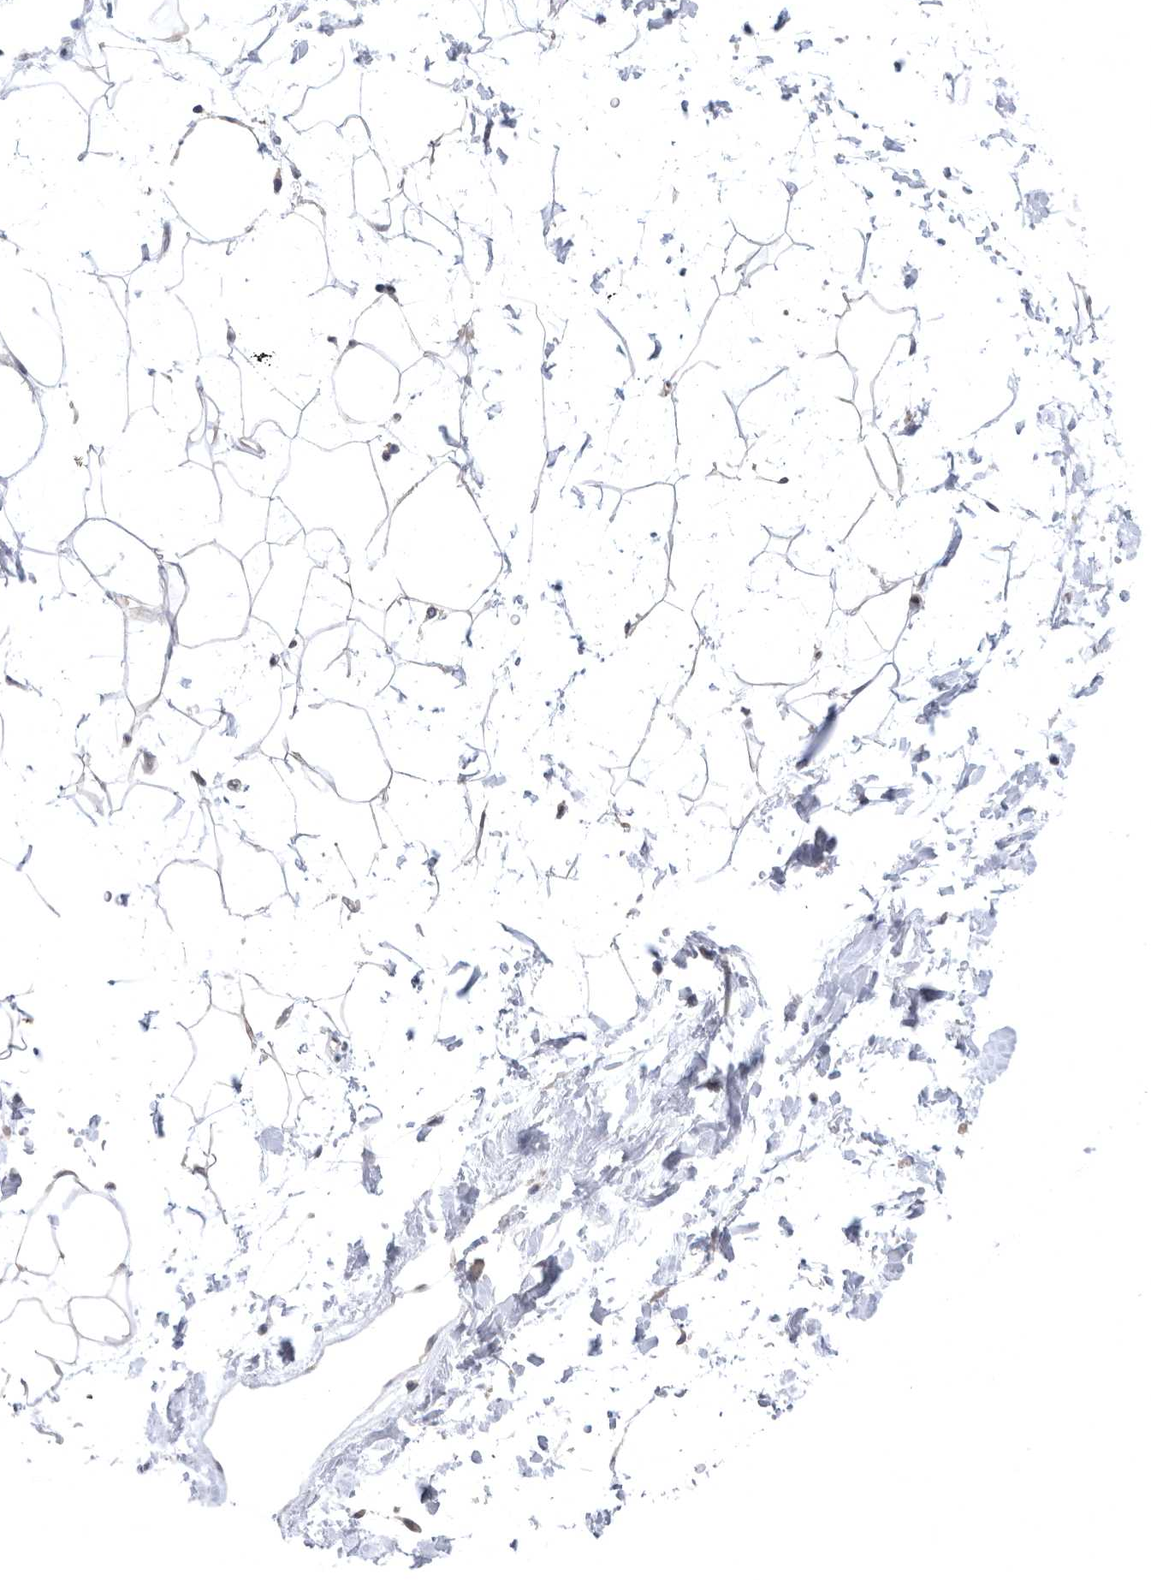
{"staining": {"intensity": "negative", "quantity": "none", "location": "none"}, "tissue": "adipose tissue", "cell_type": "Adipocytes", "image_type": "normal", "snomed": [{"axis": "morphology", "description": "Normal tissue, NOS"}, {"axis": "topography", "description": "Soft tissue"}], "caption": "Adipocytes are negative for protein expression in unremarkable human adipose tissue. Brightfield microscopy of immunohistochemistry (IHC) stained with DAB (brown) and hematoxylin (blue), captured at high magnification.", "gene": "CCT4", "patient": {"sex": "male", "age": 72}}